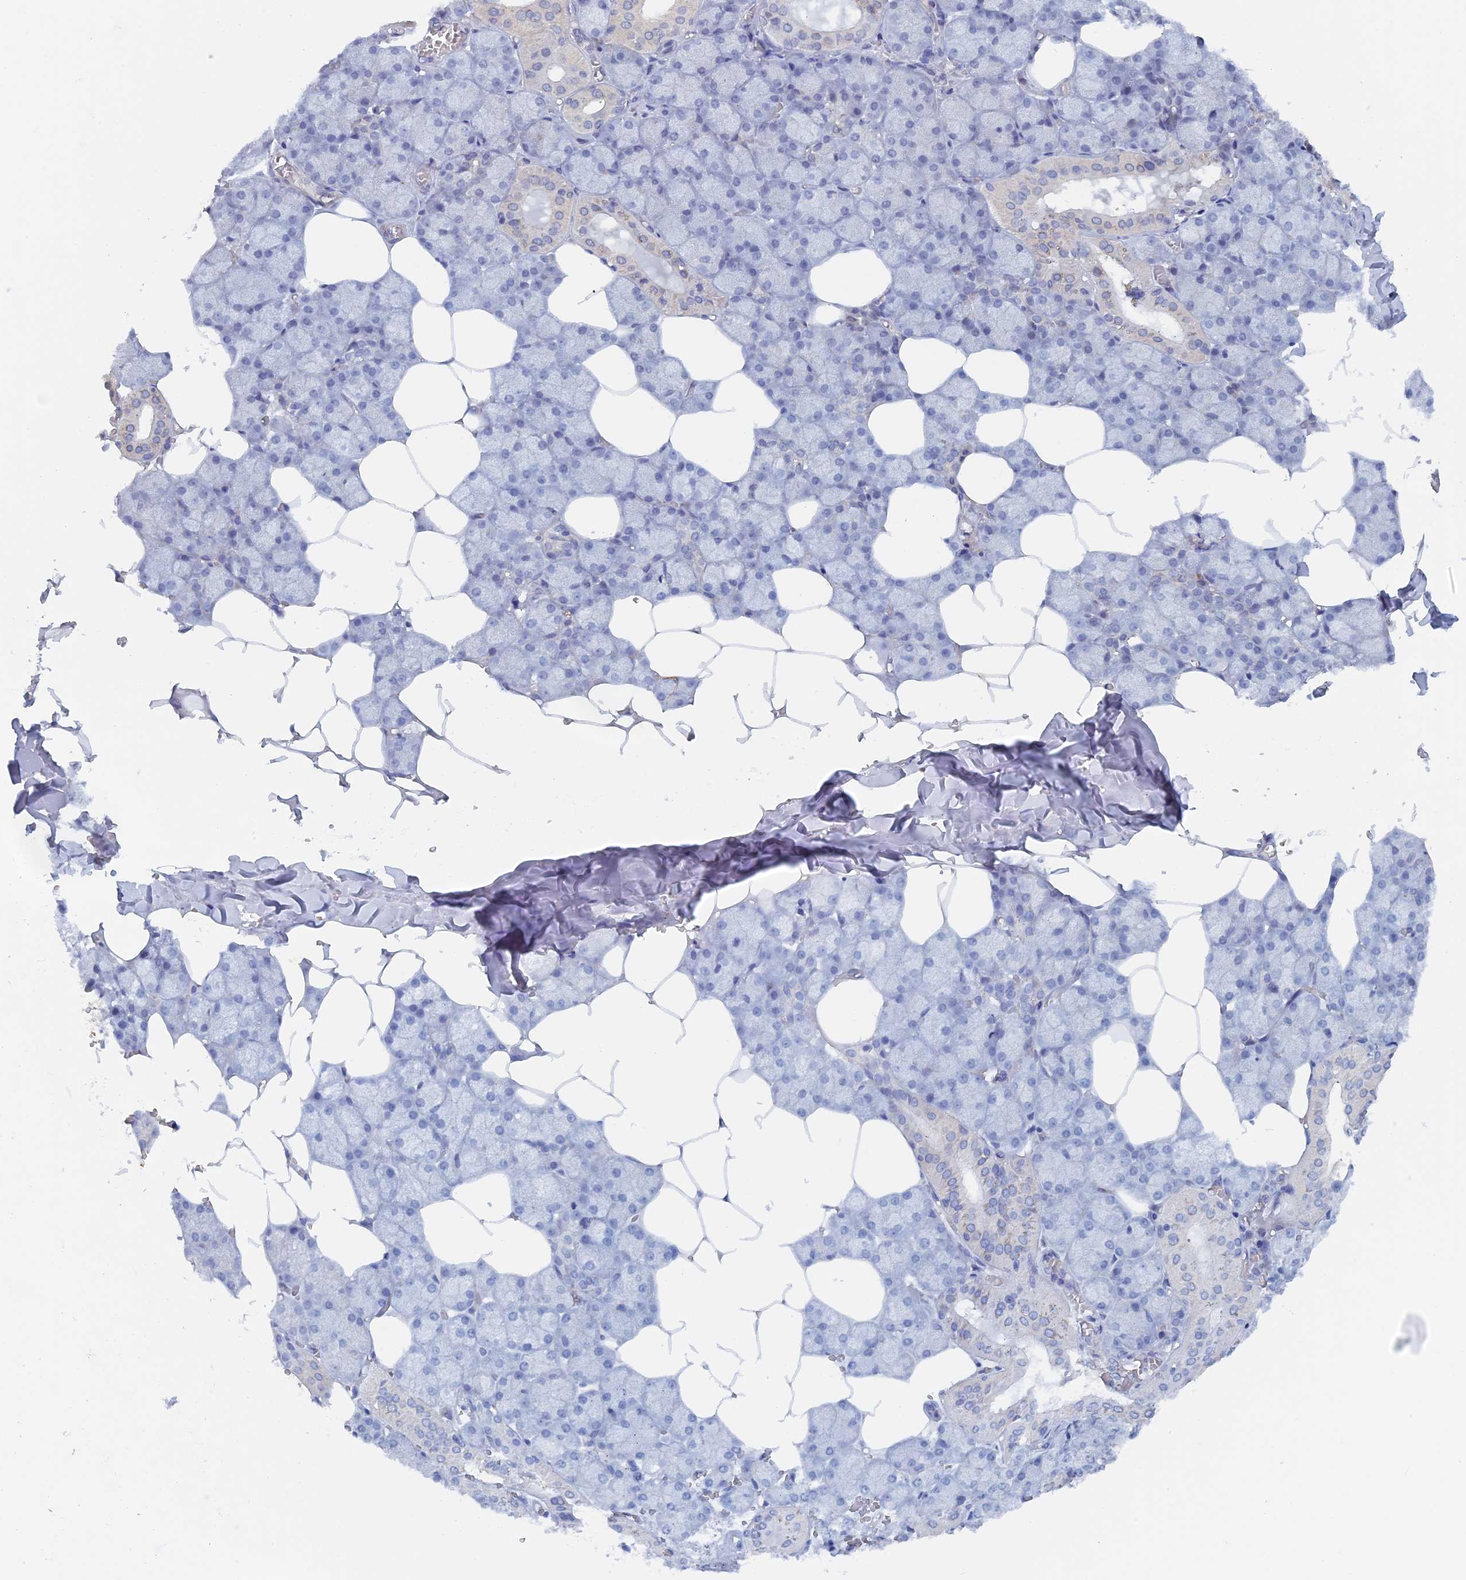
{"staining": {"intensity": "negative", "quantity": "none", "location": "none"}, "tissue": "salivary gland", "cell_type": "Glandular cells", "image_type": "normal", "snomed": [{"axis": "morphology", "description": "Normal tissue, NOS"}, {"axis": "topography", "description": "Salivary gland"}], "caption": "Protein analysis of benign salivary gland exhibits no significant positivity in glandular cells.", "gene": "ELOVL6", "patient": {"sex": "male", "age": 62}}